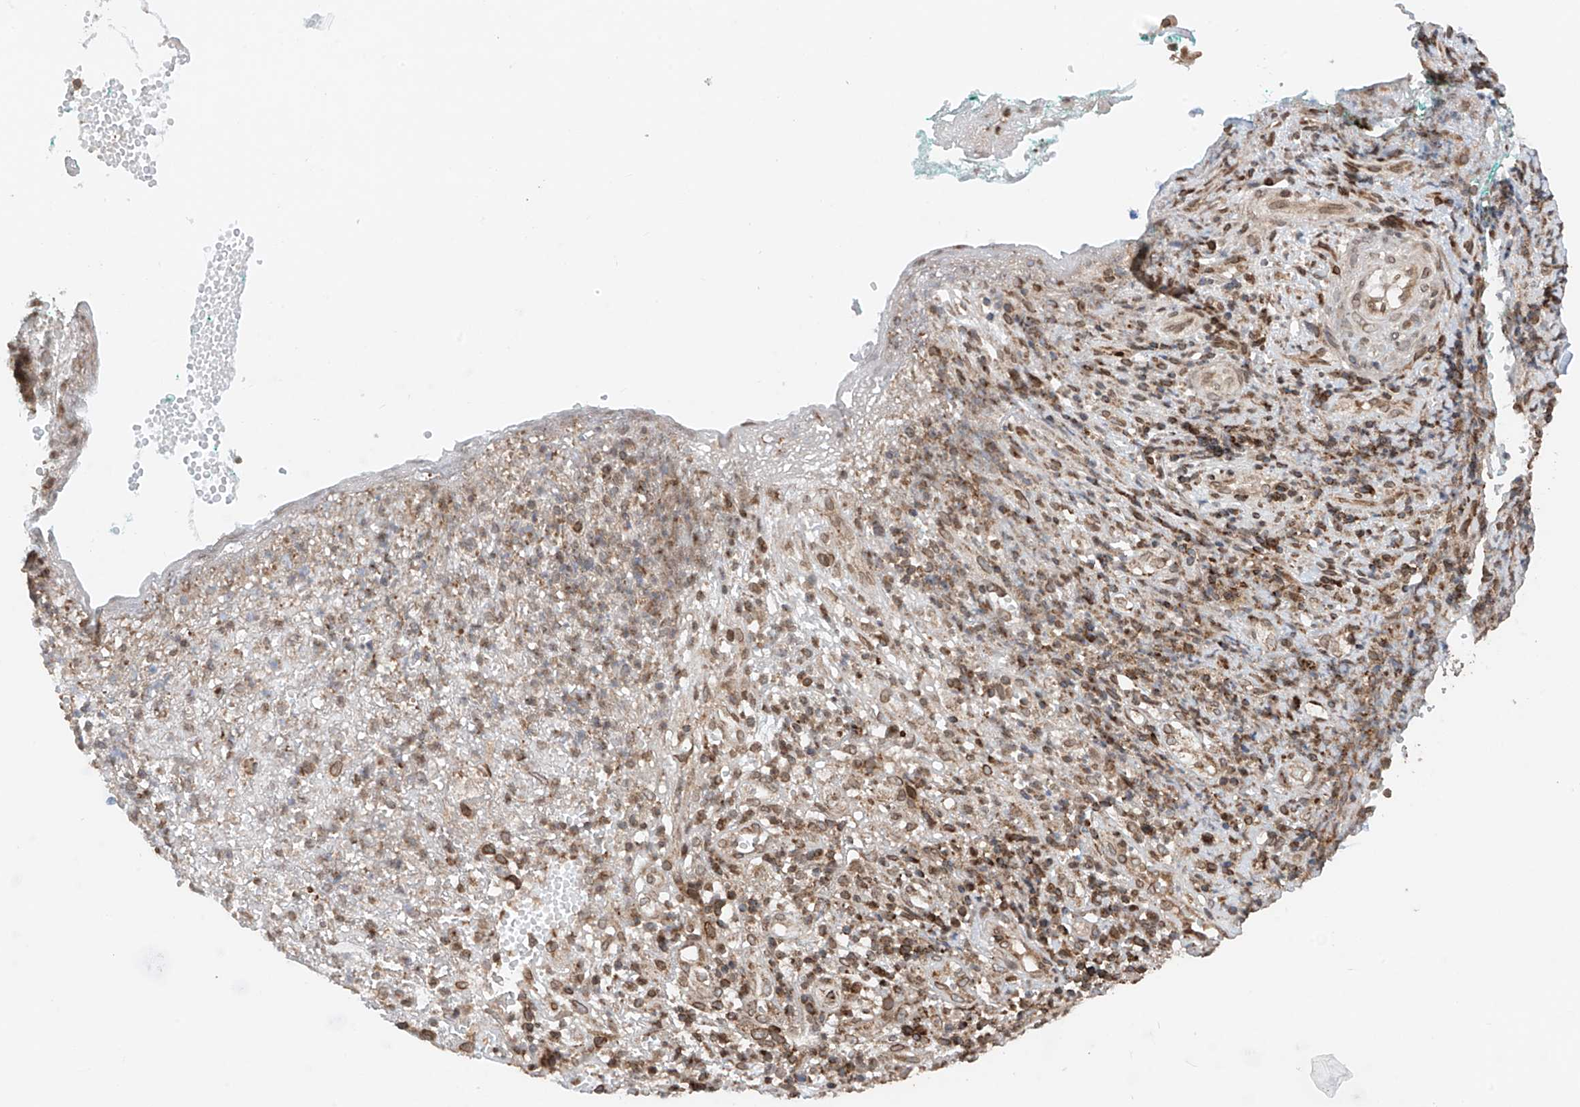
{"staining": {"intensity": "moderate", "quantity": ">75%", "location": "cytoplasmic/membranous,nuclear"}, "tissue": "adipose tissue", "cell_type": "Adipocytes", "image_type": "normal", "snomed": [{"axis": "morphology", "description": "Normal tissue, NOS"}, {"axis": "morphology", "description": "Basal cell carcinoma"}, {"axis": "topography", "description": "Cartilage tissue"}, {"axis": "topography", "description": "Nasopharynx"}, {"axis": "topography", "description": "Oral tissue"}], "caption": "Protein staining of normal adipose tissue exhibits moderate cytoplasmic/membranous,nuclear positivity in about >75% of adipocytes.", "gene": "AHCTF1", "patient": {"sex": "female", "age": 77}}